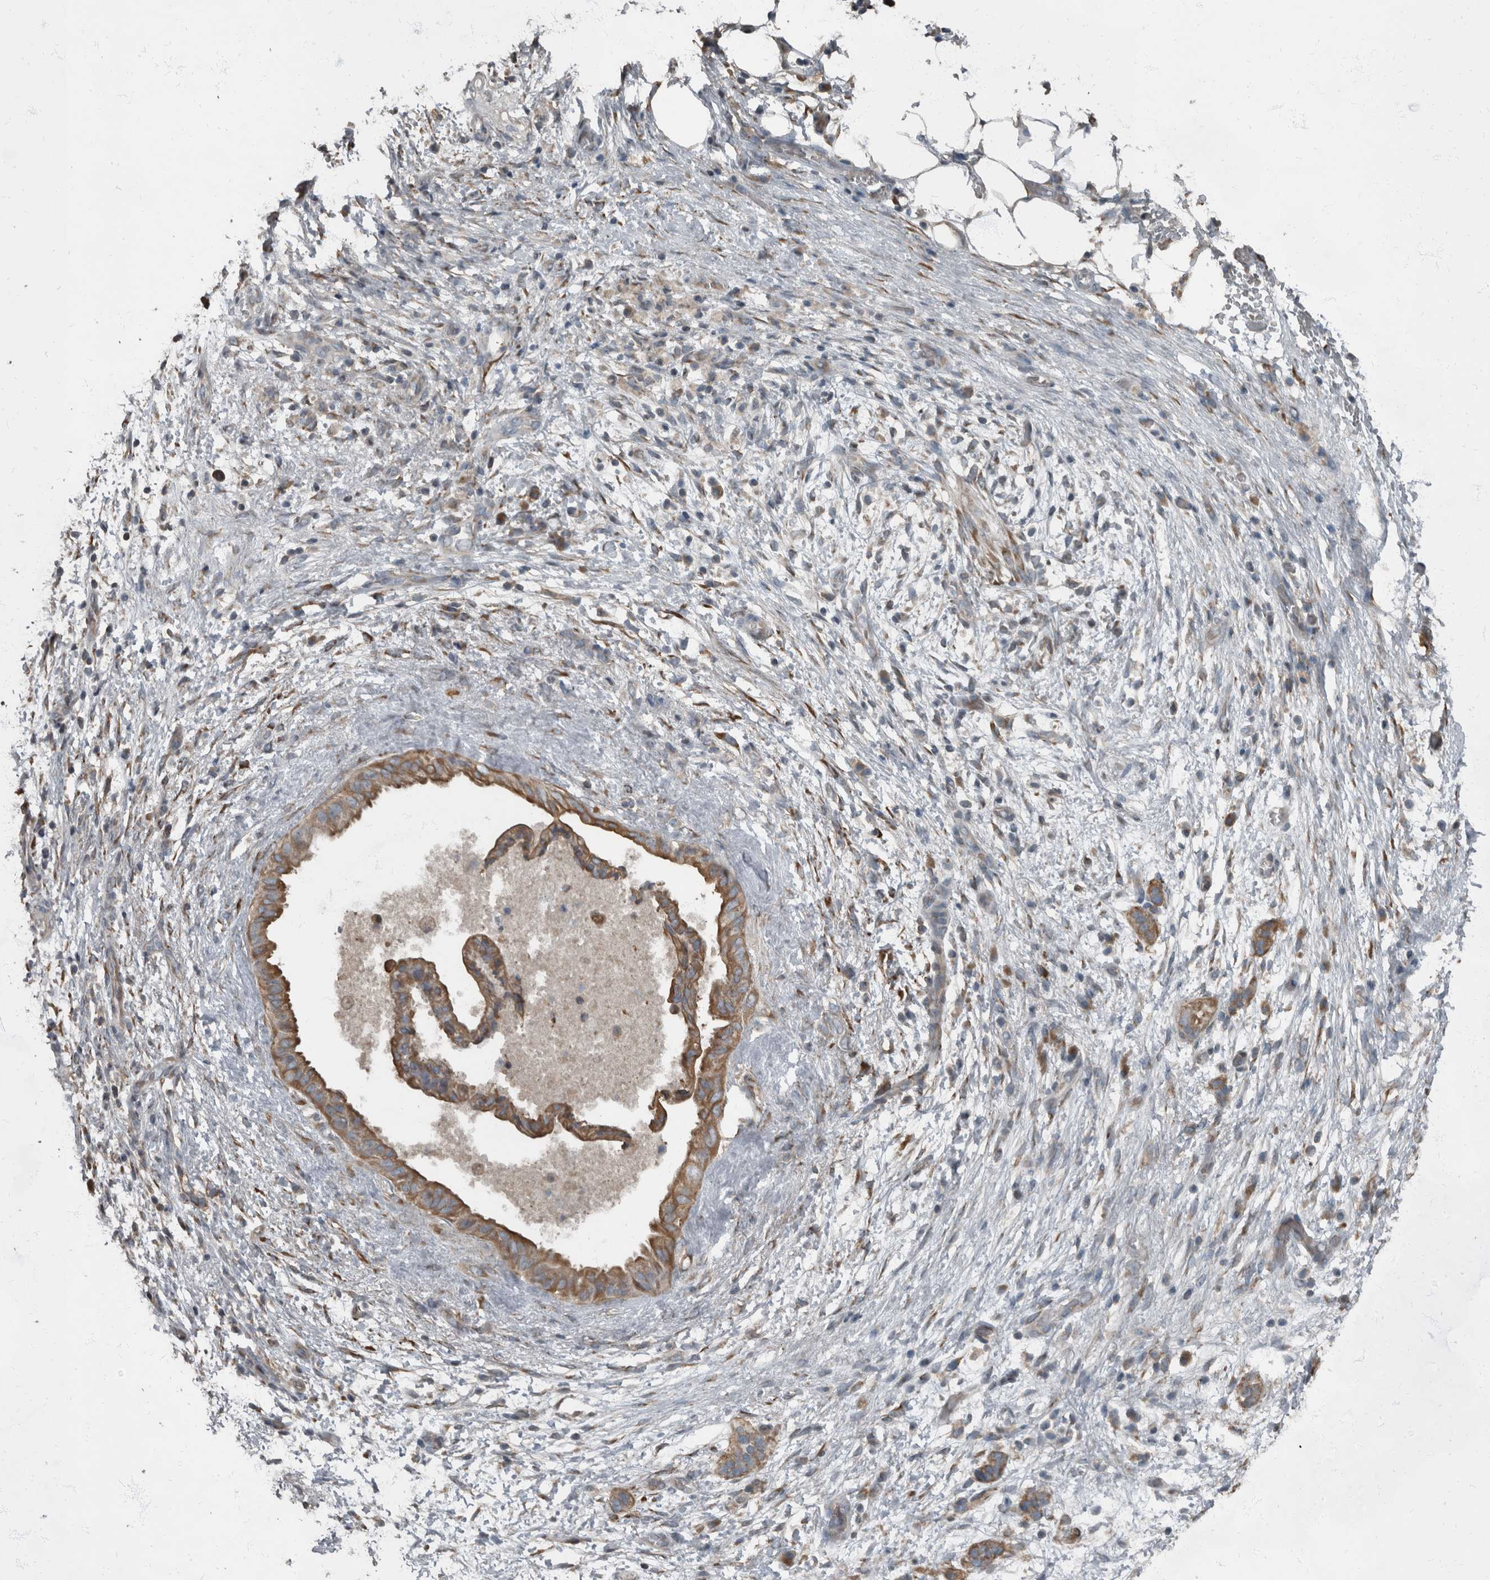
{"staining": {"intensity": "moderate", "quantity": ">75%", "location": "cytoplasmic/membranous"}, "tissue": "pancreatic cancer", "cell_type": "Tumor cells", "image_type": "cancer", "snomed": [{"axis": "morphology", "description": "Adenocarcinoma, NOS"}, {"axis": "topography", "description": "Pancreas"}], "caption": "Brown immunohistochemical staining in pancreatic cancer (adenocarcinoma) reveals moderate cytoplasmic/membranous expression in about >75% of tumor cells.", "gene": "RABGGTB", "patient": {"sex": "female", "age": 78}}